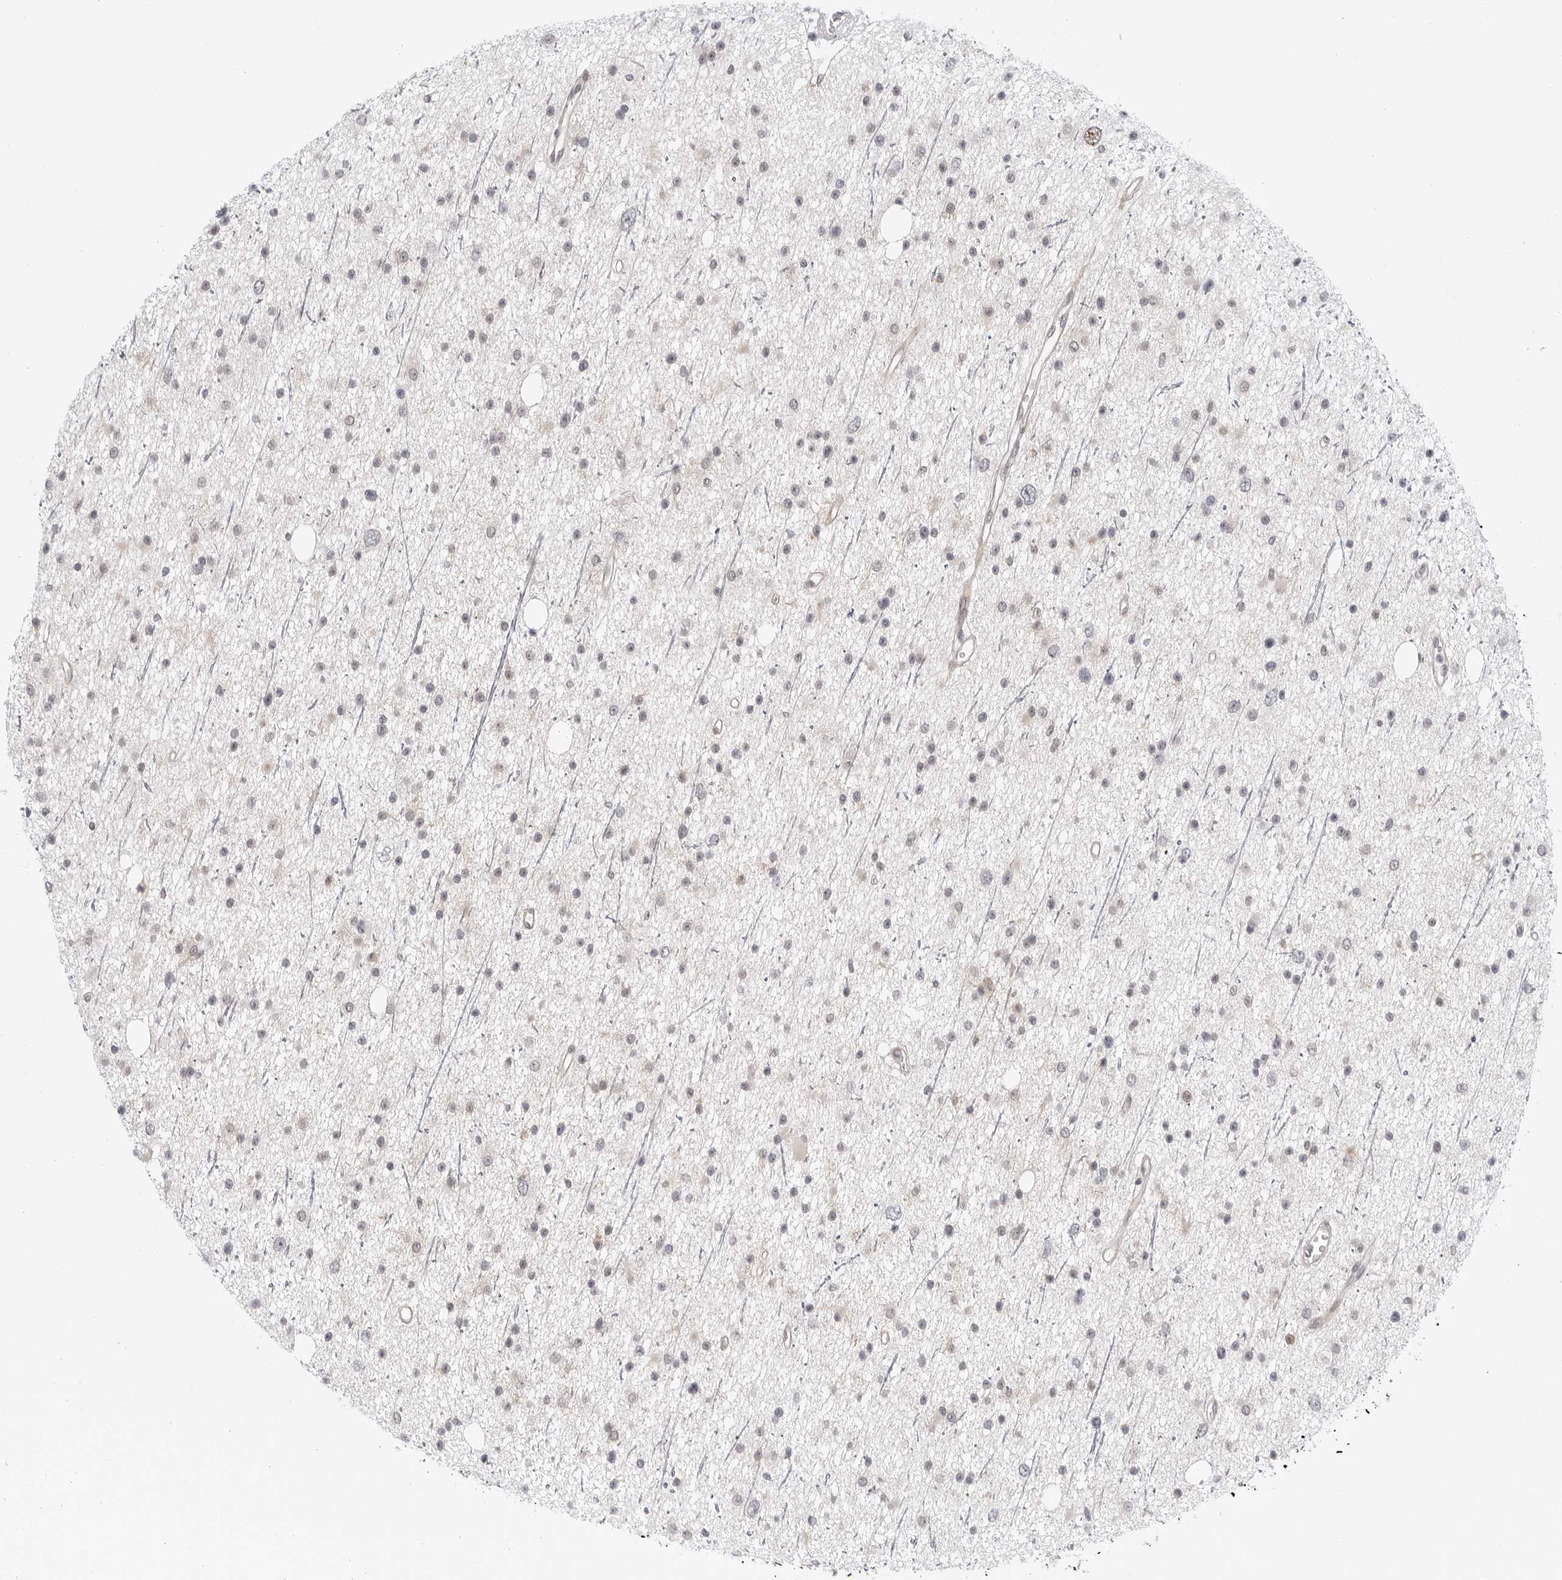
{"staining": {"intensity": "negative", "quantity": "none", "location": "none"}, "tissue": "glioma", "cell_type": "Tumor cells", "image_type": "cancer", "snomed": [{"axis": "morphology", "description": "Glioma, malignant, Low grade"}, {"axis": "topography", "description": "Cerebral cortex"}], "caption": "Malignant glioma (low-grade) stained for a protein using immunohistochemistry exhibits no staining tumor cells.", "gene": "FAM135B", "patient": {"sex": "female", "age": 39}}